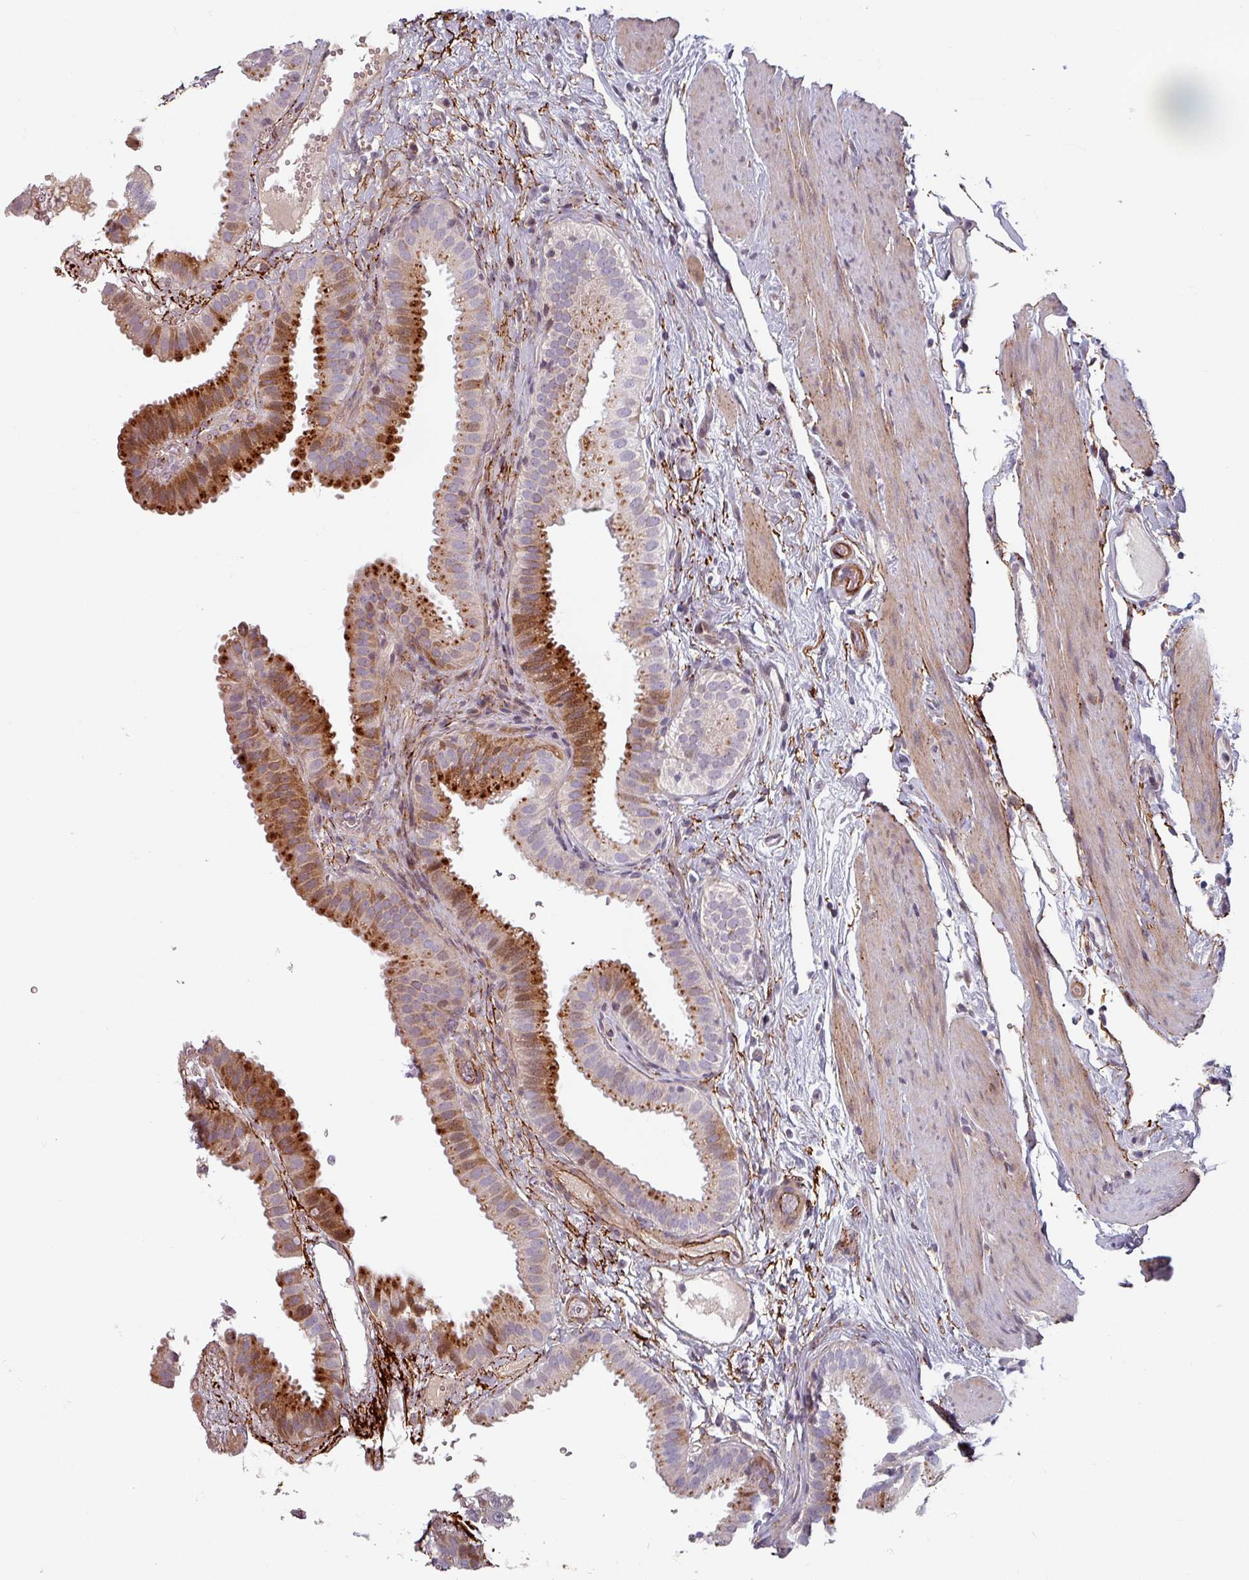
{"staining": {"intensity": "strong", "quantity": "25%-75%", "location": "cytoplasmic/membranous"}, "tissue": "gallbladder", "cell_type": "Glandular cells", "image_type": "normal", "snomed": [{"axis": "morphology", "description": "Normal tissue, NOS"}, {"axis": "topography", "description": "Gallbladder"}], "caption": "Normal gallbladder reveals strong cytoplasmic/membranous expression in about 25%-75% of glandular cells, visualized by immunohistochemistry.", "gene": "CYB5RL", "patient": {"sex": "female", "age": 61}}